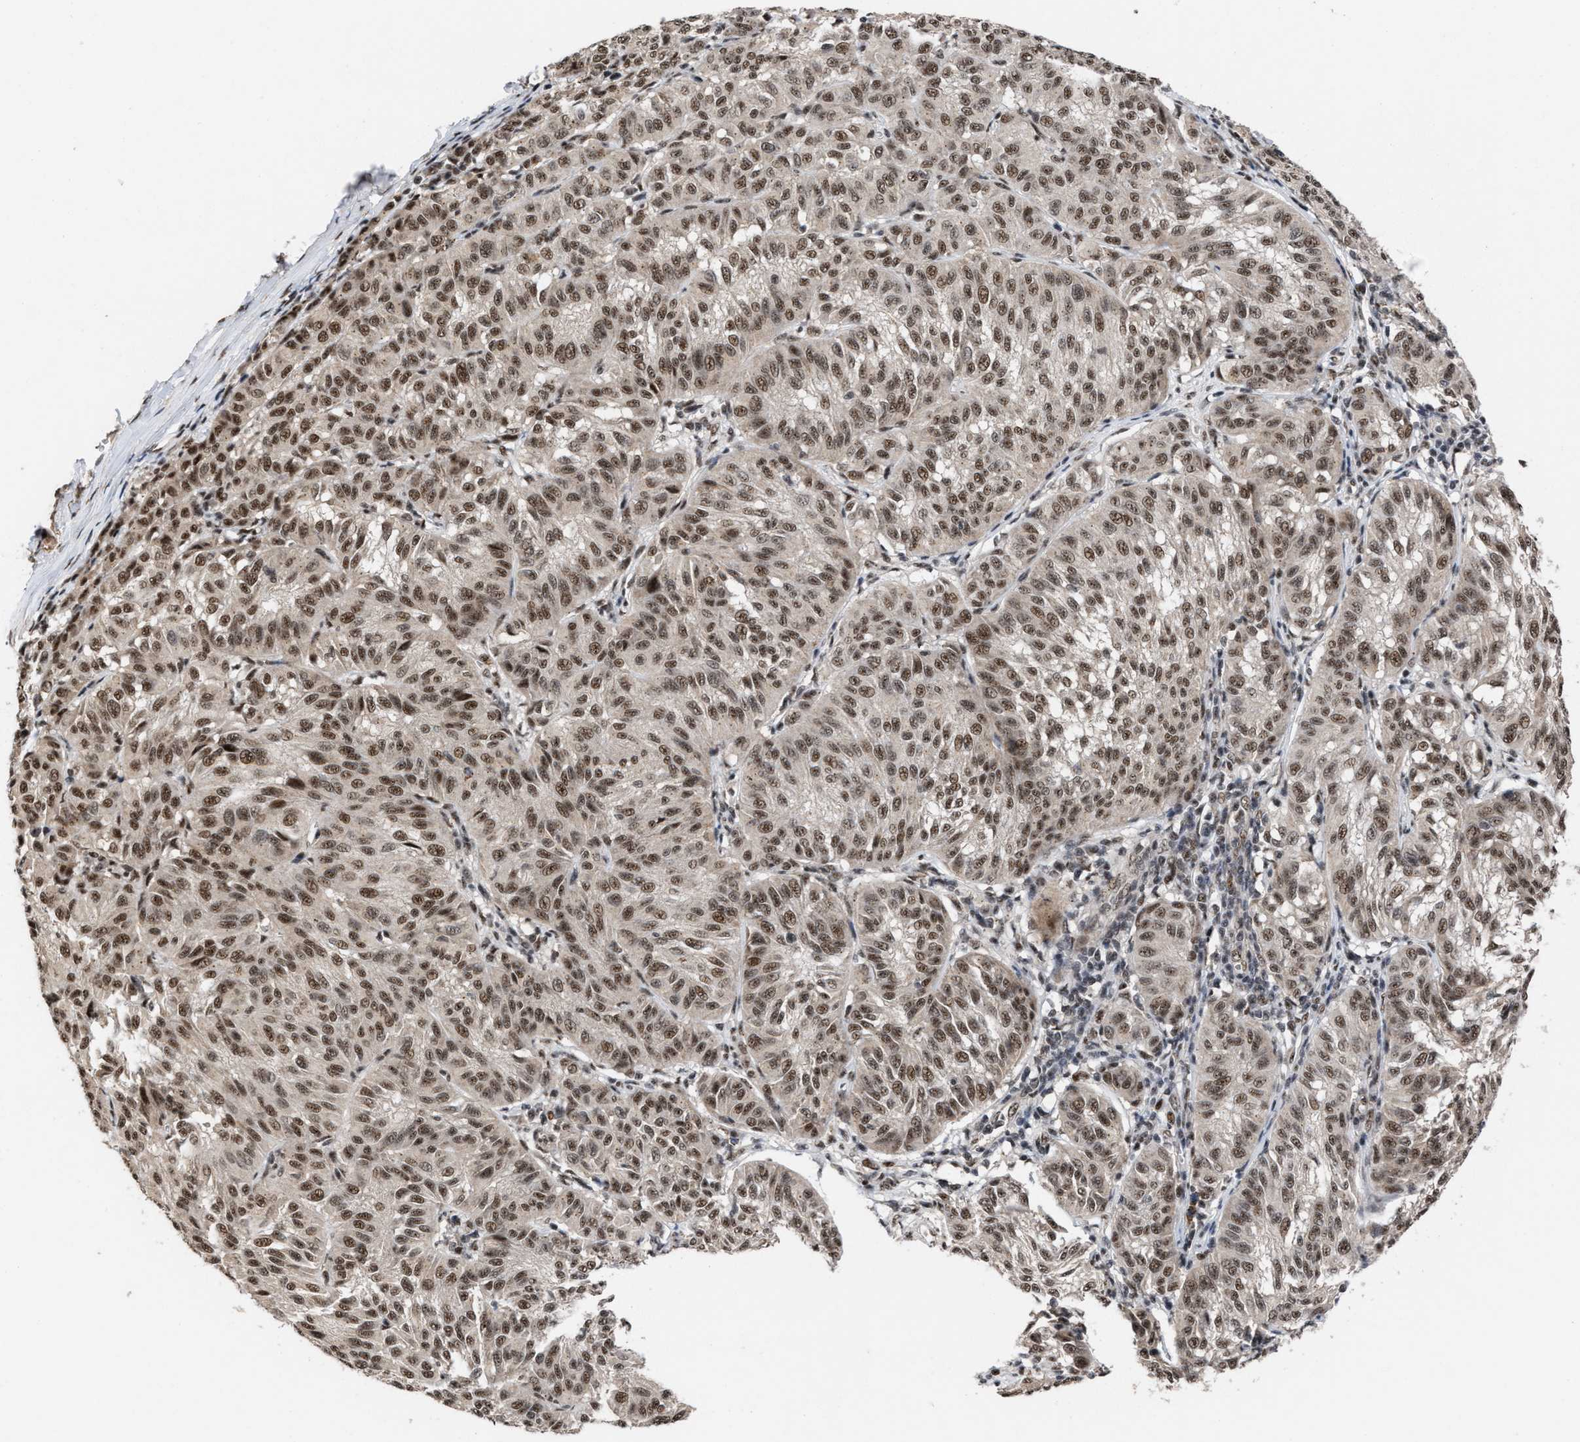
{"staining": {"intensity": "moderate", "quantity": ">75%", "location": "nuclear"}, "tissue": "melanoma", "cell_type": "Tumor cells", "image_type": "cancer", "snomed": [{"axis": "morphology", "description": "Malignant melanoma, NOS"}, {"axis": "topography", "description": "Skin"}], "caption": "Malignant melanoma stained for a protein (brown) exhibits moderate nuclear positive staining in approximately >75% of tumor cells.", "gene": "EIF4A3", "patient": {"sex": "female", "age": 72}}